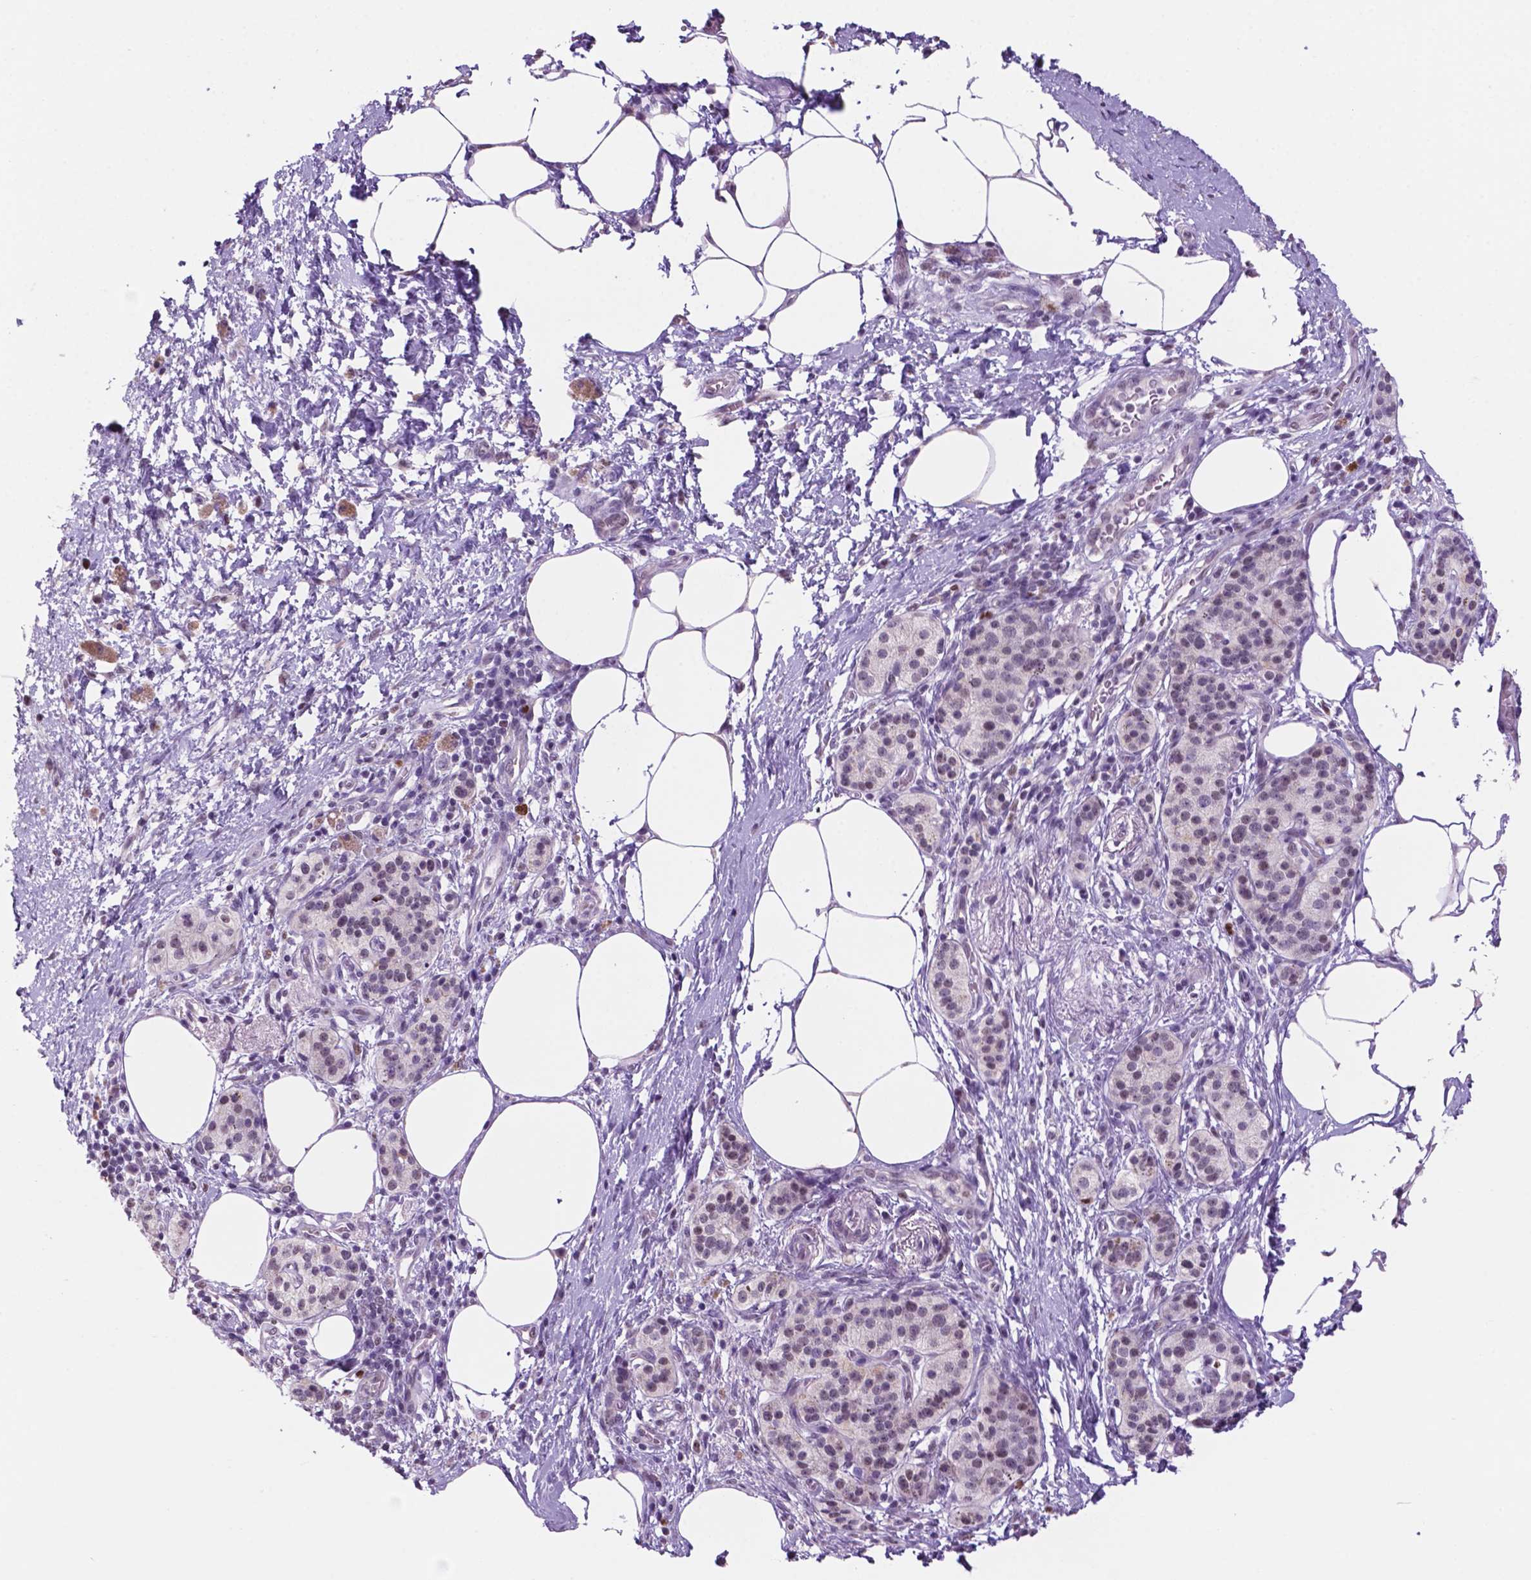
{"staining": {"intensity": "weak", "quantity": "<25%", "location": "nuclear"}, "tissue": "pancreatic cancer", "cell_type": "Tumor cells", "image_type": "cancer", "snomed": [{"axis": "morphology", "description": "Adenocarcinoma, NOS"}, {"axis": "topography", "description": "Pancreas"}], "caption": "Immunohistochemical staining of pancreatic cancer (adenocarcinoma) demonstrates no significant positivity in tumor cells. The staining was performed using DAB (3,3'-diaminobenzidine) to visualize the protein expression in brown, while the nuclei were stained in blue with hematoxylin (Magnification: 20x).", "gene": "NCAPH2", "patient": {"sex": "female", "age": 72}}